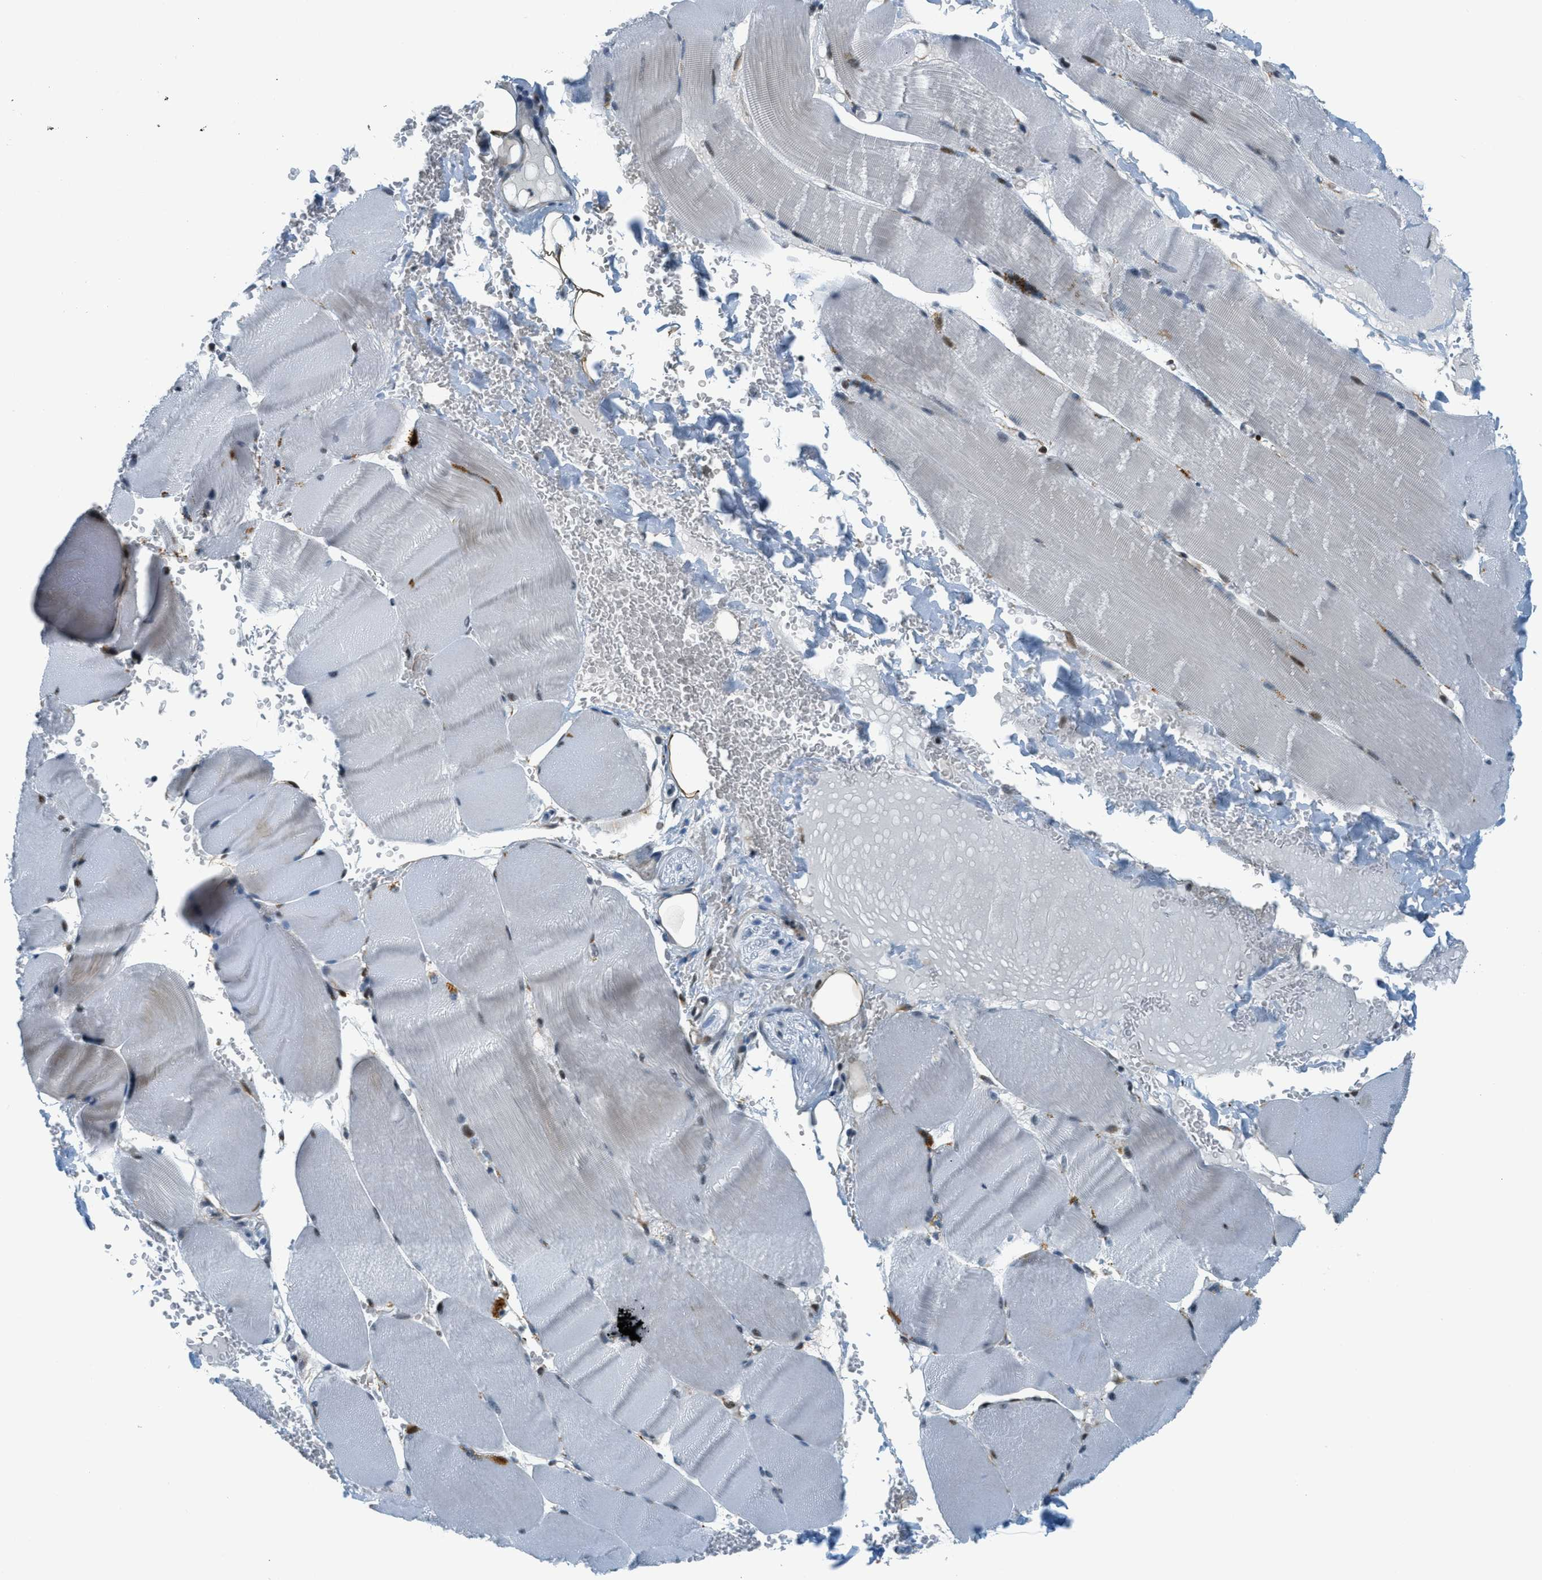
{"staining": {"intensity": "moderate", "quantity": "25%-75%", "location": "nuclear"}, "tissue": "skeletal muscle", "cell_type": "Myocytes", "image_type": "normal", "snomed": [{"axis": "morphology", "description": "Normal tissue, NOS"}, {"axis": "topography", "description": "Skin"}, {"axis": "topography", "description": "Skeletal muscle"}], "caption": "Immunohistochemical staining of unremarkable skeletal muscle shows medium levels of moderate nuclear positivity in about 25%-75% of myocytes. The protein of interest is stained brown, and the nuclei are stained in blue (DAB (3,3'-diaminobenzidine) IHC with brightfield microscopy, high magnification).", "gene": "ZDHHC23", "patient": {"sex": "male", "age": 83}}